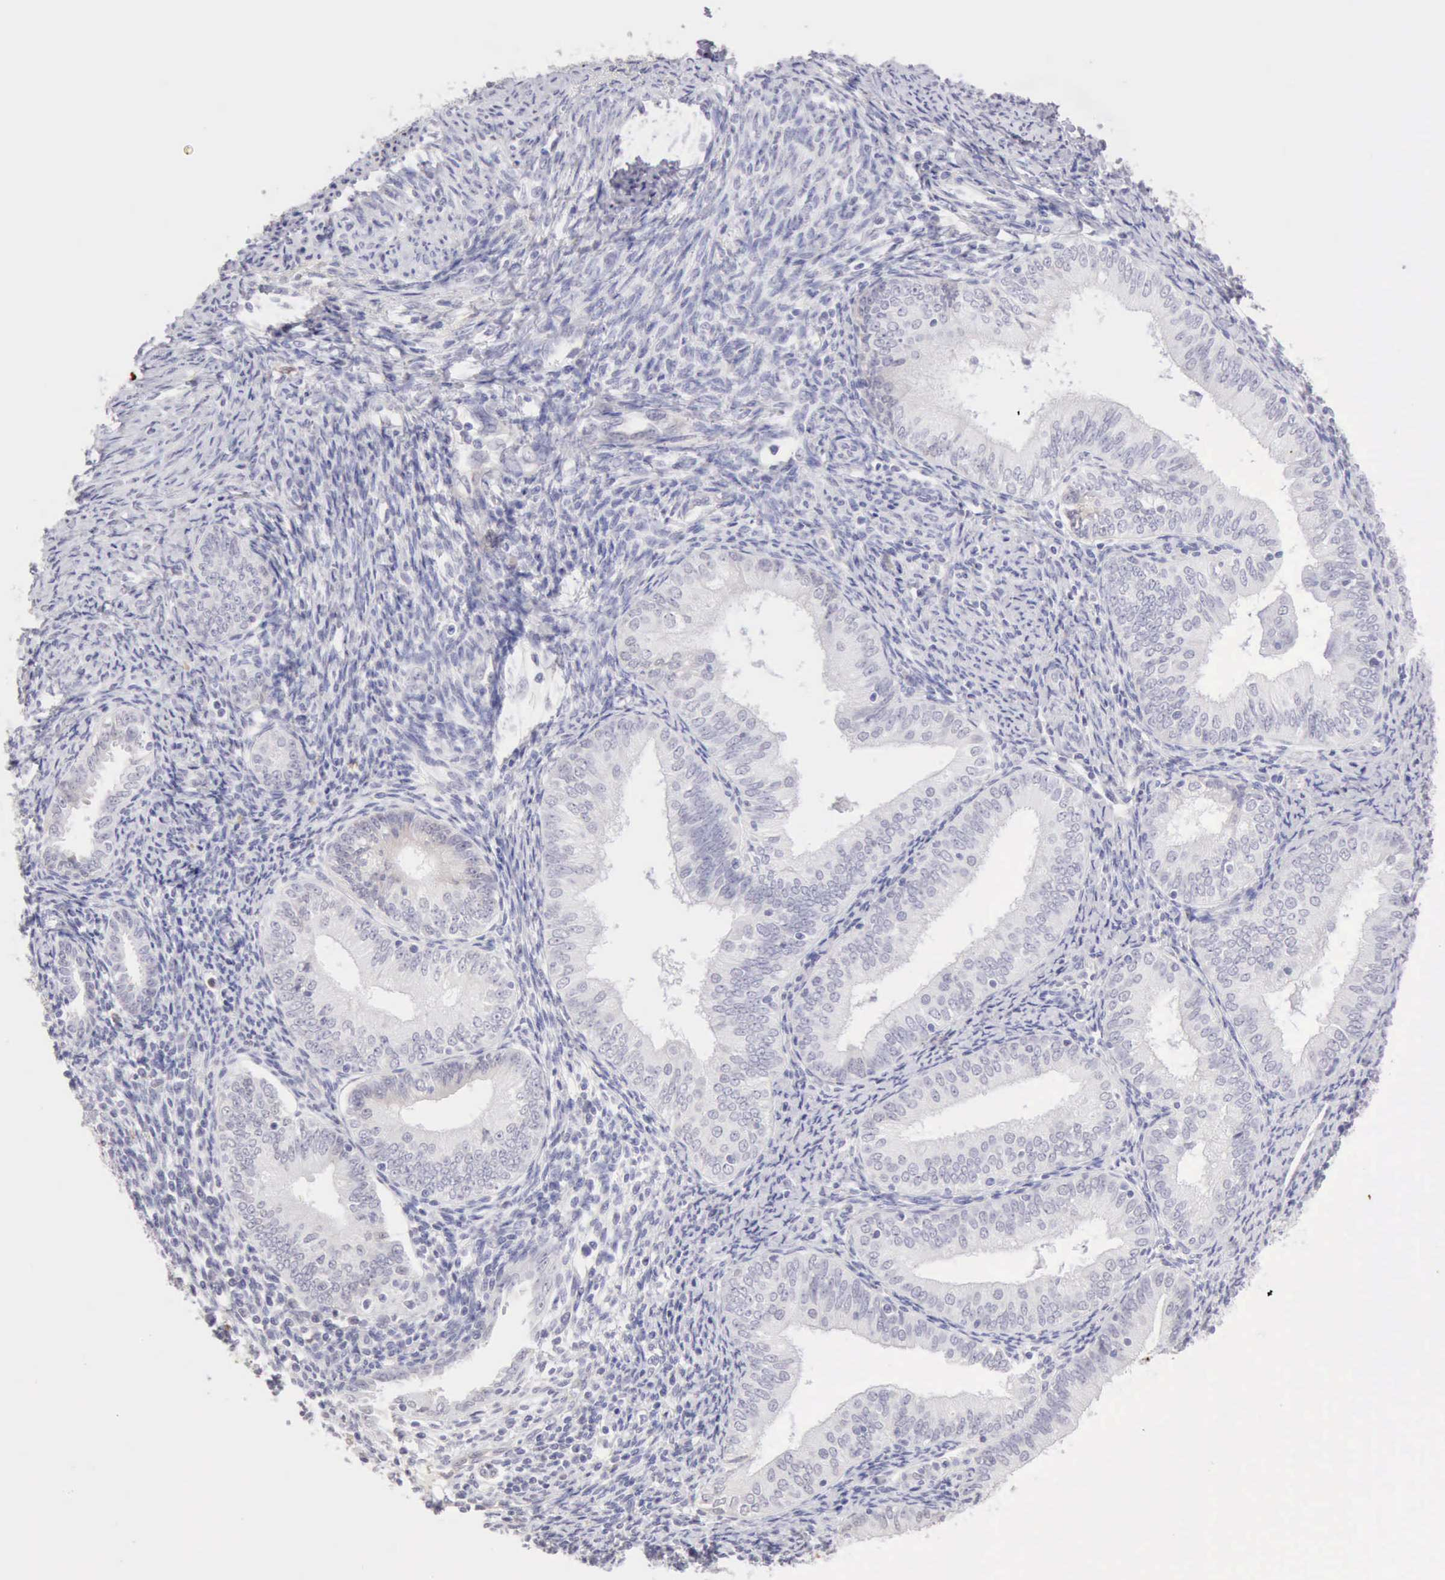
{"staining": {"intensity": "negative", "quantity": "none", "location": "none"}, "tissue": "endometrial cancer", "cell_type": "Tumor cells", "image_type": "cancer", "snomed": [{"axis": "morphology", "description": "Adenocarcinoma, NOS"}, {"axis": "topography", "description": "Endometrium"}], "caption": "Tumor cells are negative for protein expression in human adenocarcinoma (endometrial).", "gene": "RNASE1", "patient": {"sex": "female", "age": 55}}